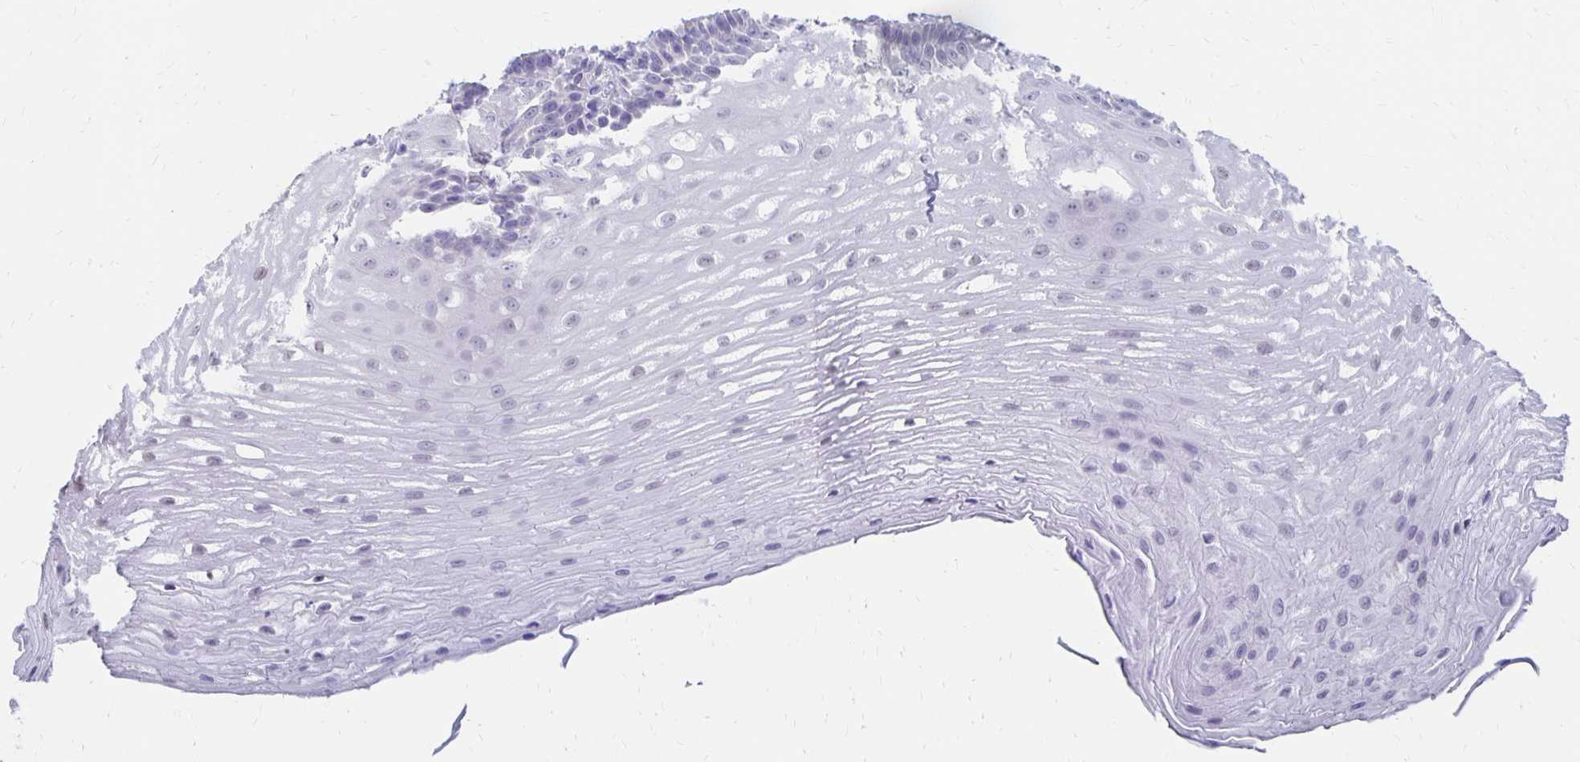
{"staining": {"intensity": "weak", "quantity": "25%-75%", "location": "nuclear"}, "tissue": "esophagus", "cell_type": "Squamous epithelial cells", "image_type": "normal", "snomed": [{"axis": "morphology", "description": "Normal tissue, NOS"}, {"axis": "topography", "description": "Esophagus"}], "caption": "Protein staining demonstrates weak nuclear expression in about 25%-75% of squamous epithelial cells in normal esophagus. The staining was performed using DAB to visualize the protein expression in brown, while the nuclei were stained in blue with hematoxylin (Magnification: 20x).", "gene": "ATOSB", "patient": {"sex": "male", "age": 62}}